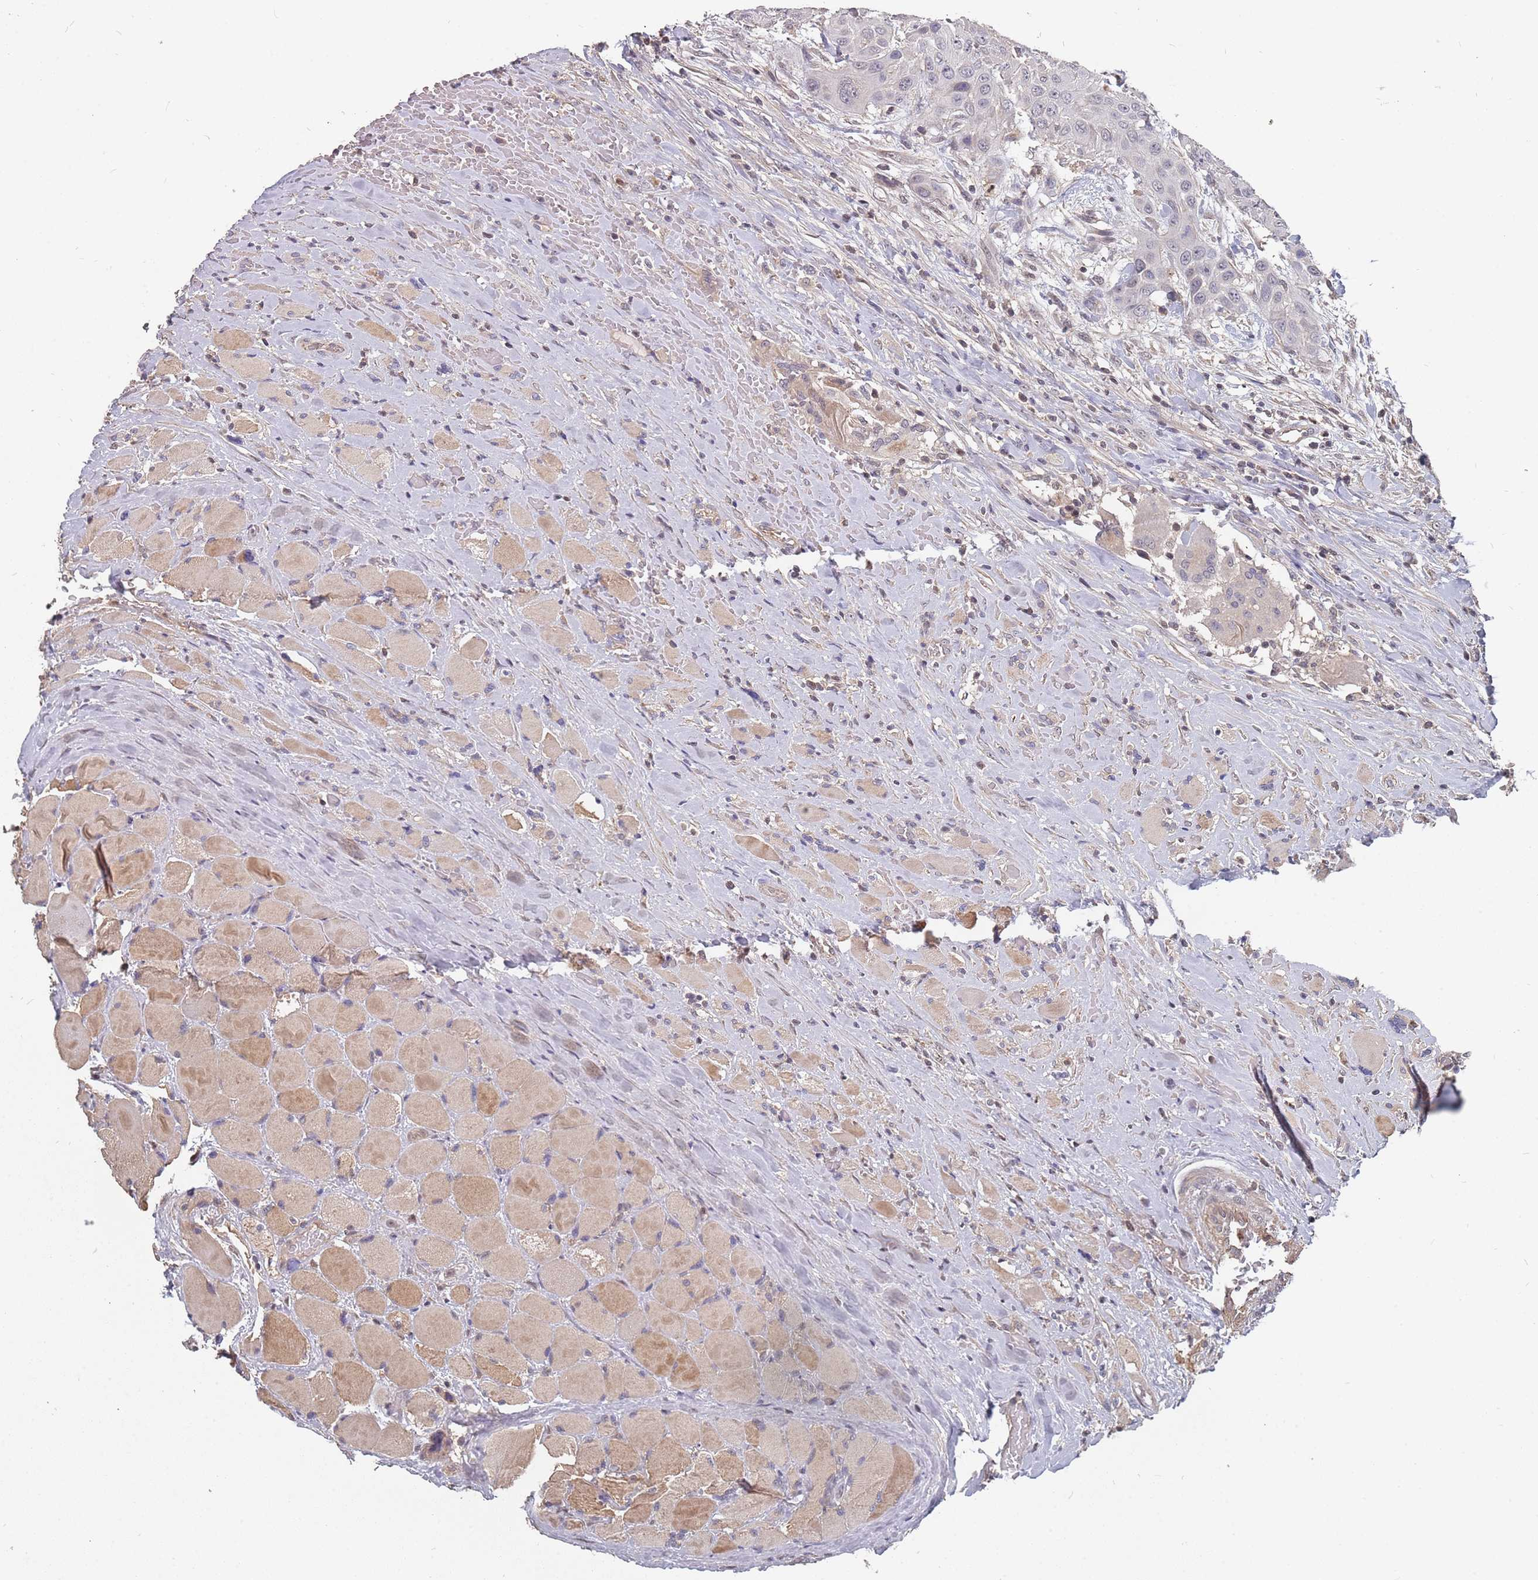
{"staining": {"intensity": "negative", "quantity": "none", "location": "none"}, "tissue": "head and neck cancer", "cell_type": "Tumor cells", "image_type": "cancer", "snomed": [{"axis": "morphology", "description": "Squamous cell carcinoma, NOS"}, {"axis": "topography", "description": "Head-Neck"}], "caption": "Image shows no protein expression in tumor cells of head and neck cancer (squamous cell carcinoma) tissue. (DAB immunohistochemistry with hematoxylin counter stain).", "gene": "TCEANC2", "patient": {"sex": "male", "age": 81}}